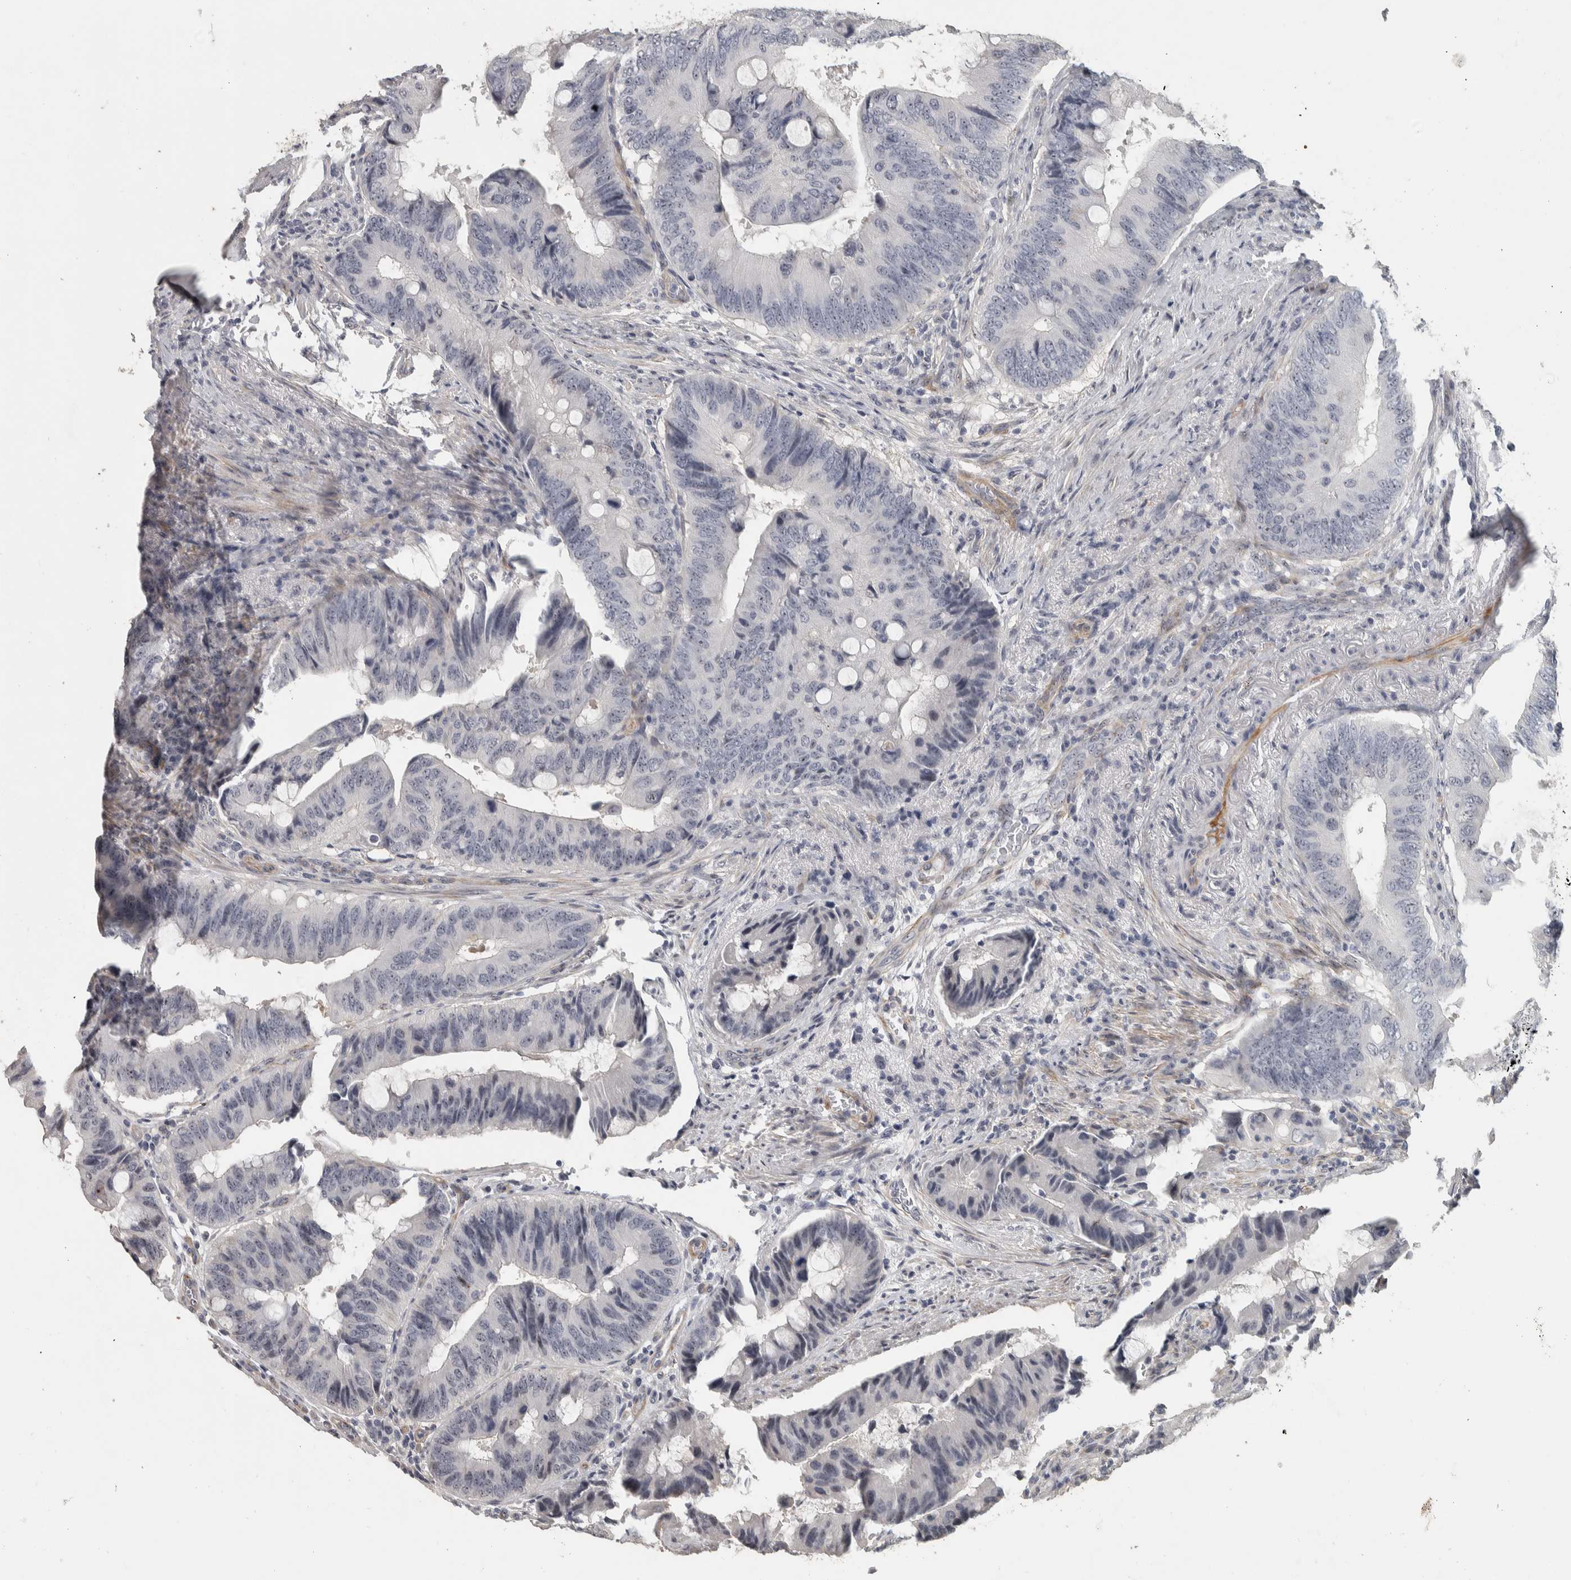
{"staining": {"intensity": "negative", "quantity": "none", "location": "none"}, "tissue": "colorectal cancer", "cell_type": "Tumor cells", "image_type": "cancer", "snomed": [{"axis": "morphology", "description": "Adenocarcinoma, NOS"}, {"axis": "topography", "description": "Colon"}], "caption": "Immunohistochemical staining of adenocarcinoma (colorectal) demonstrates no significant staining in tumor cells.", "gene": "DCAF10", "patient": {"sex": "male", "age": 71}}